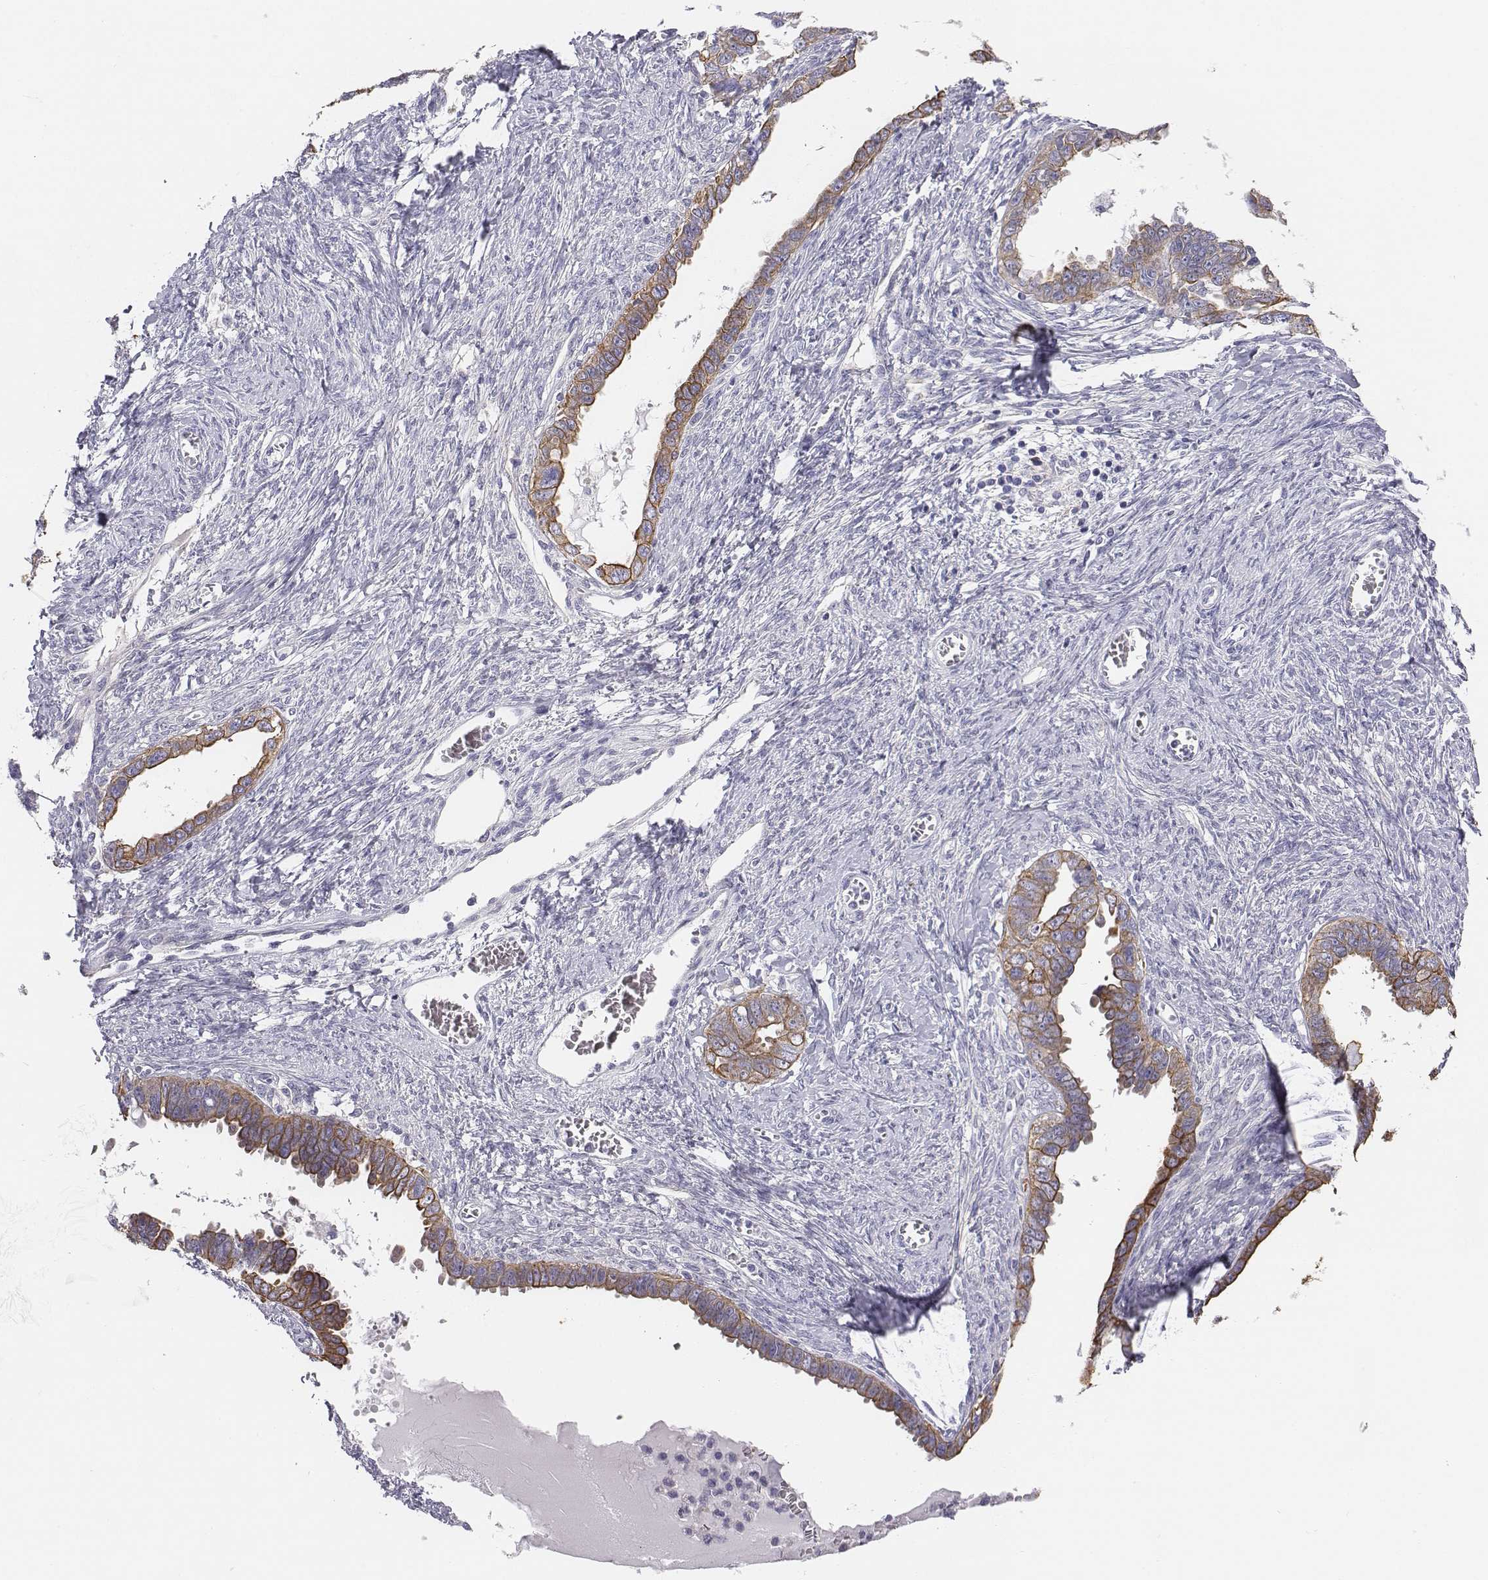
{"staining": {"intensity": "moderate", "quantity": "<25%", "location": "cytoplasmic/membranous"}, "tissue": "ovarian cancer", "cell_type": "Tumor cells", "image_type": "cancer", "snomed": [{"axis": "morphology", "description": "Cystadenocarcinoma, serous, NOS"}, {"axis": "topography", "description": "Ovary"}], "caption": "A brown stain labels moderate cytoplasmic/membranous positivity of a protein in human ovarian cancer (serous cystadenocarcinoma) tumor cells. (Brightfield microscopy of DAB IHC at high magnification).", "gene": "CHST14", "patient": {"sex": "female", "age": 69}}